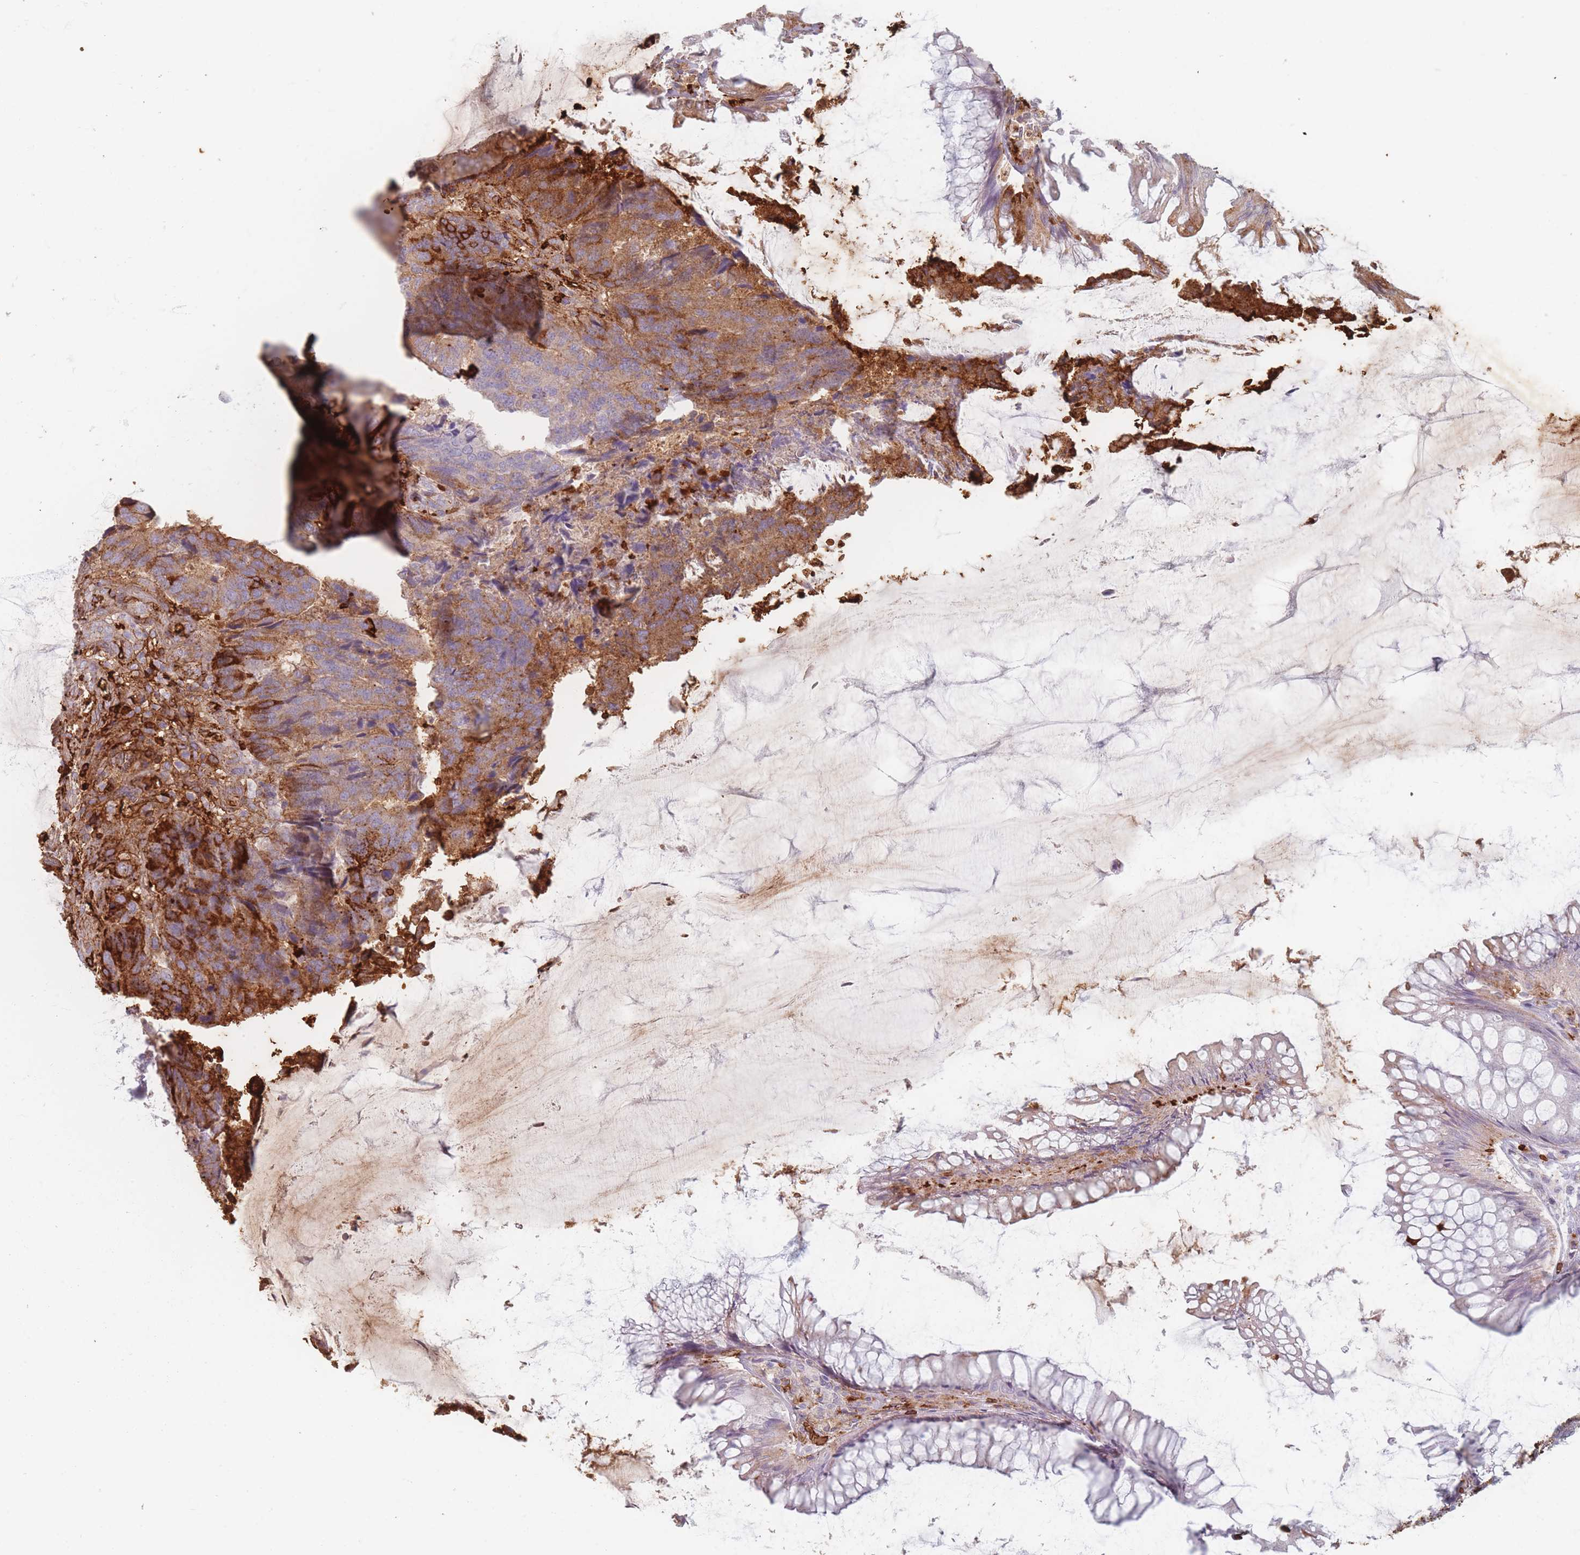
{"staining": {"intensity": "strong", "quantity": "<25%", "location": "cytoplasmic/membranous"}, "tissue": "colorectal cancer", "cell_type": "Tumor cells", "image_type": "cancer", "snomed": [{"axis": "morphology", "description": "Adenocarcinoma, NOS"}, {"axis": "topography", "description": "Colon"}], "caption": "About <25% of tumor cells in human adenocarcinoma (colorectal) reveal strong cytoplasmic/membranous protein expression as visualized by brown immunohistochemical staining.", "gene": "SLC2A6", "patient": {"sex": "female", "age": 67}}